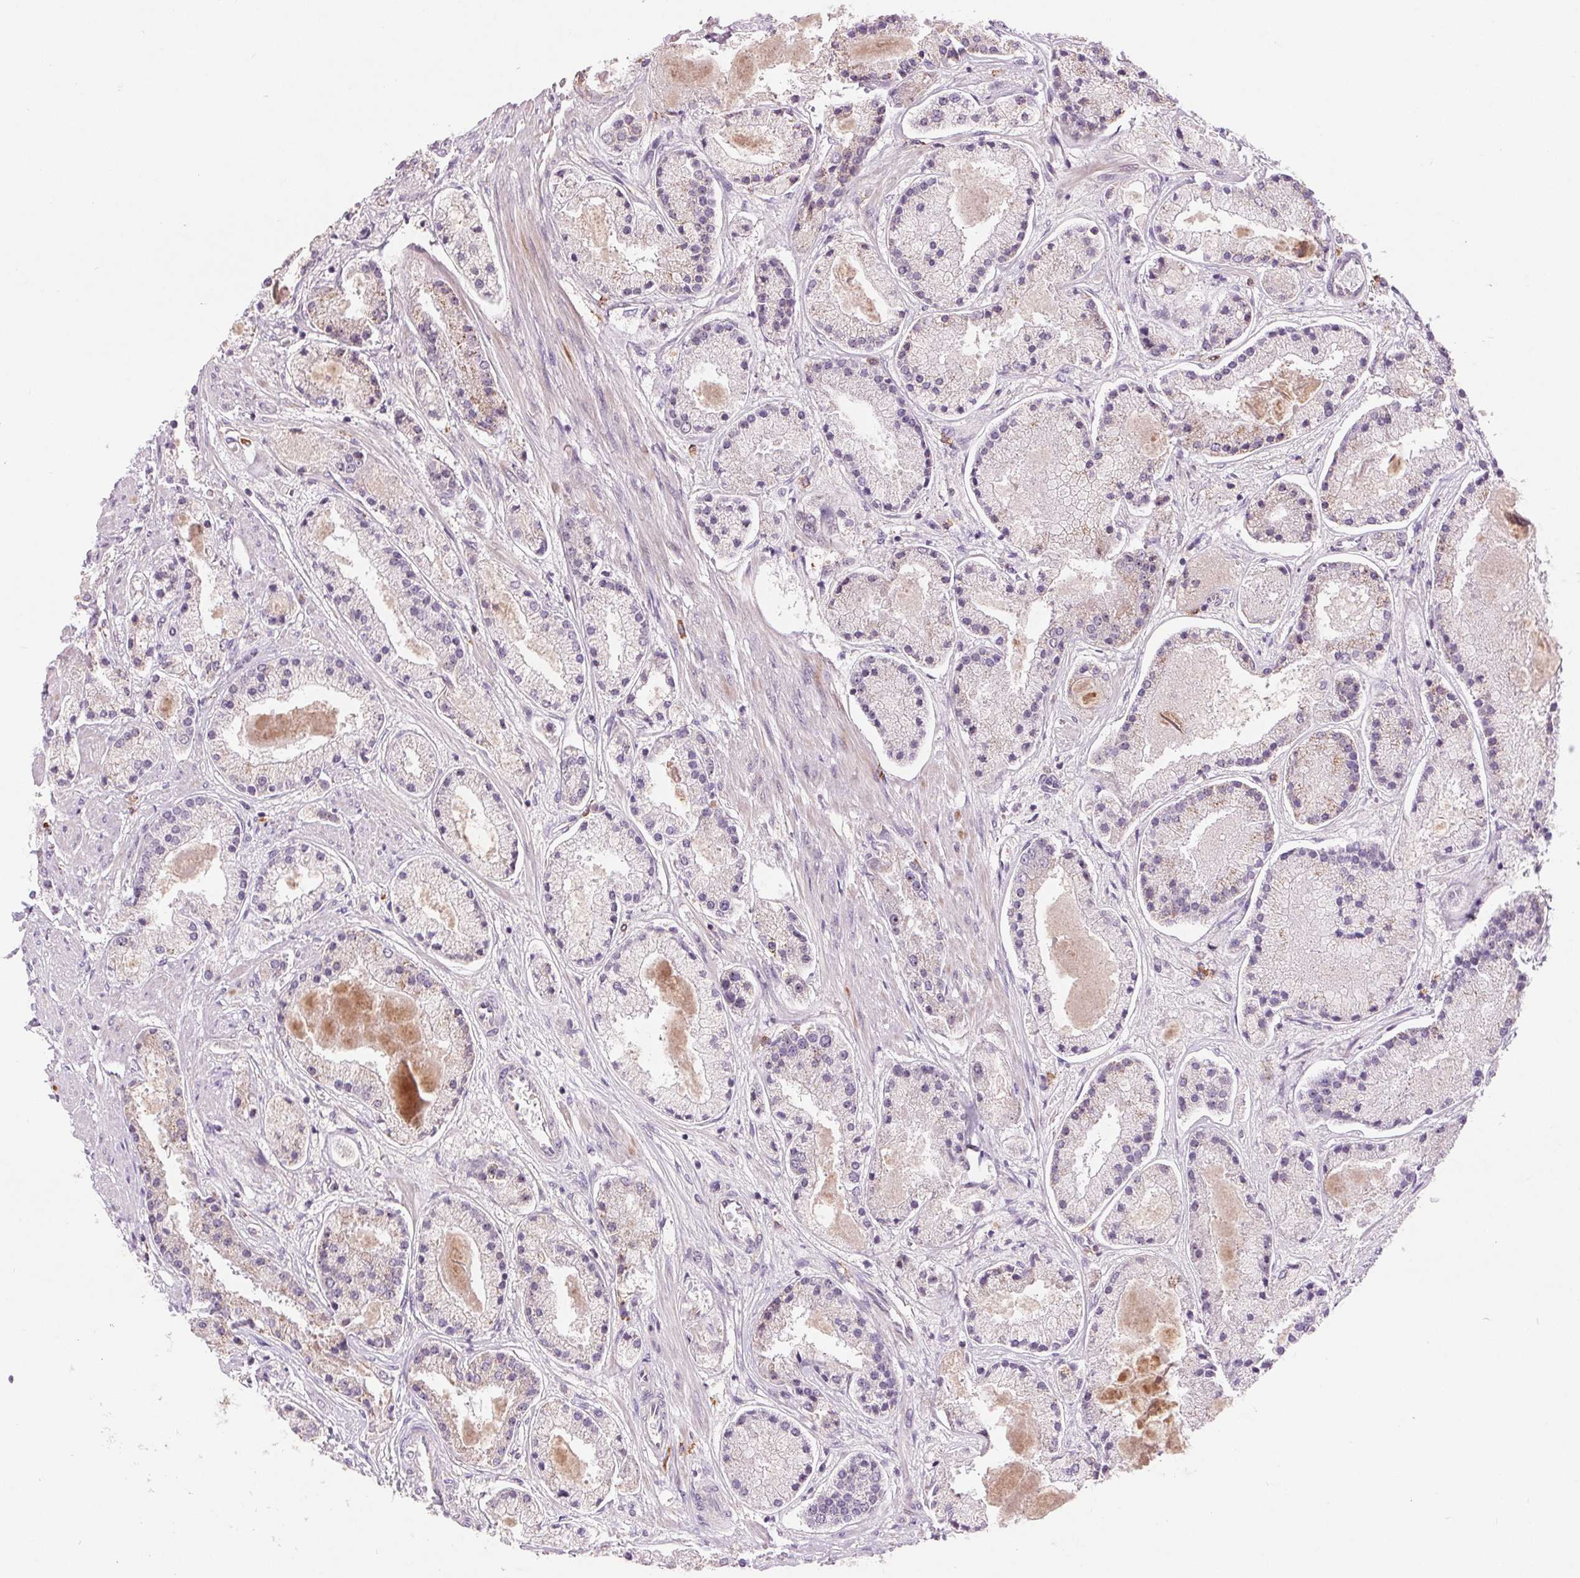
{"staining": {"intensity": "negative", "quantity": "none", "location": "none"}, "tissue": "prostate cancer", "cell_type": "Tumor cells", "image_type": "cancer", "snomed": [{"axis": "morphology", "description": "Adenocarcinoma, High grade"}, {"axis": "topography", "description": "Prostate"}], "caption": "Protein analysis of high-grade adenocarcinoma (prostate) demonstrates no significant positivity in tumor cells.", "gene": "RANBP3L", "patient": {"sex": "male", "age": 67}}